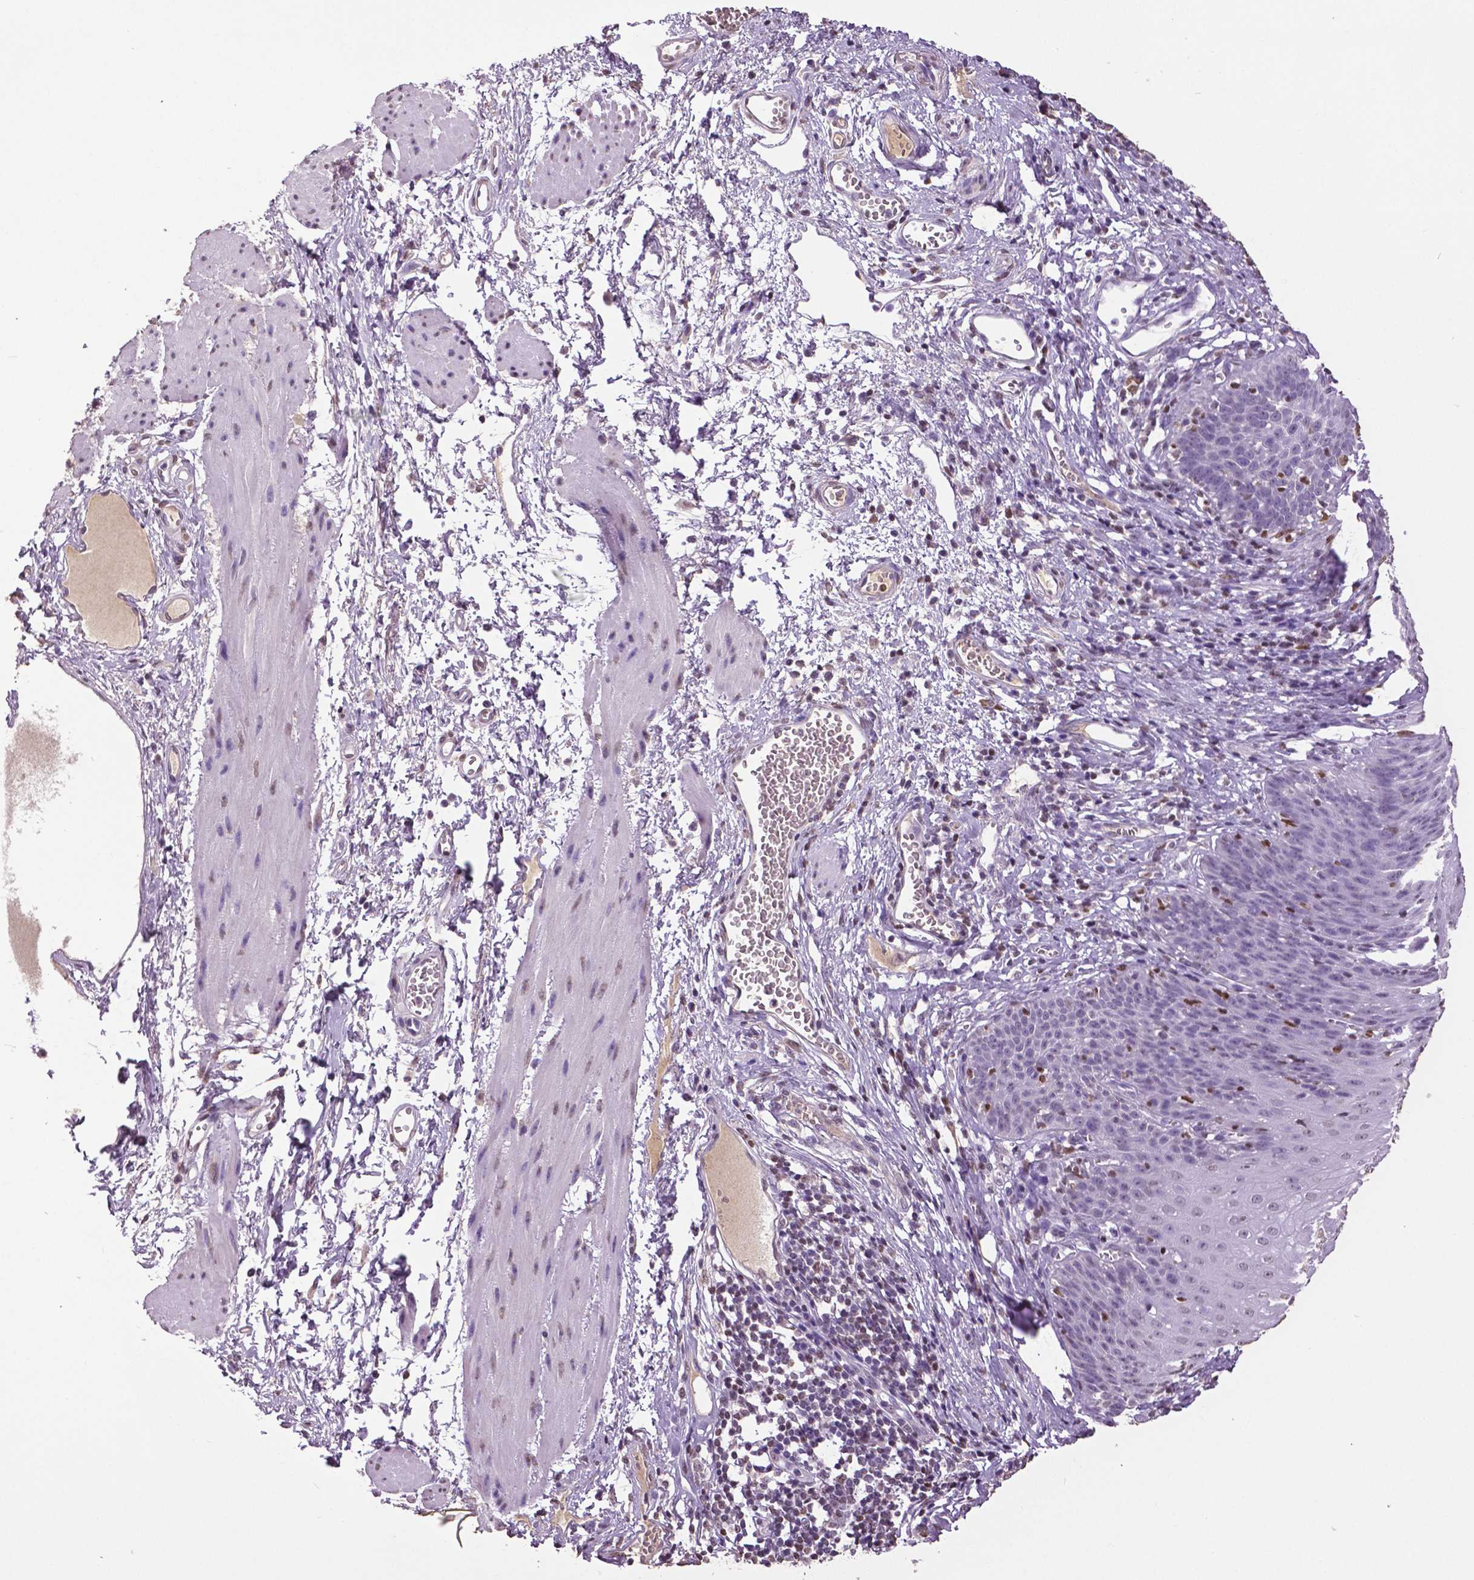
{"staining": {"intensity": "negative", "quantity": "none", "location": "none"}, "tissue": "esophagus", "cell_type": "Squamous epithelial cells", "image_type": "normal", "snomed": [{"axis": "morphology", "description": "Normal tissue, NOS"}, {"axis": "topography", "description": "Esophagus"}], "caption": "DAB (3,3'-diaminobenzidine) immunohistochemical staining of normal esophagus shows no significant expression in squamous epithelial cells.", "gene": "RUNX3", "patient": {"sex": "male", "age": 72}}